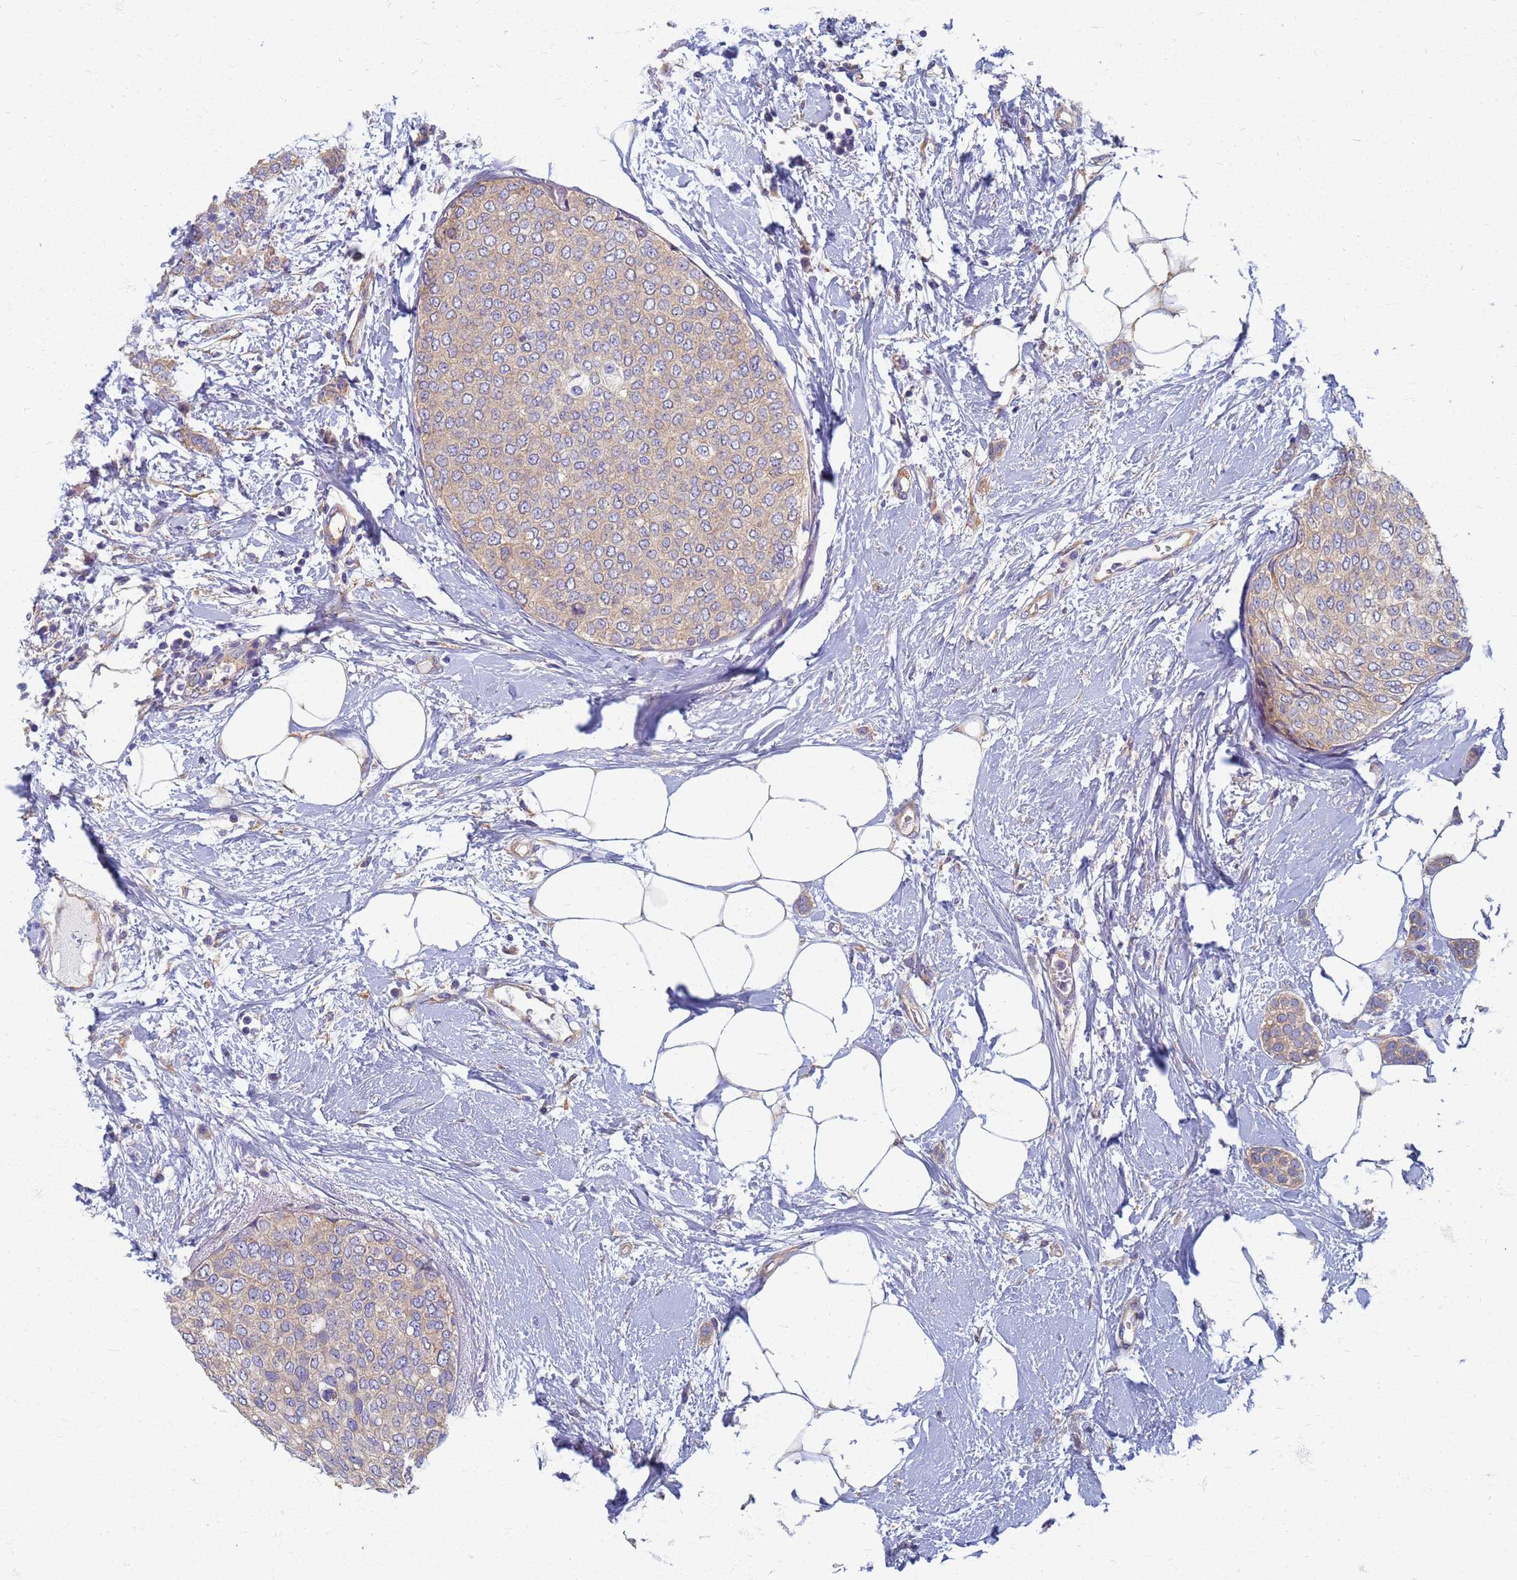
{"staining": {"intensity": "moderate", "quantity": ">75%", "location": "cytoplasmic/membranous"}, "tissue": "breast cancer", "cell_type": "Tumor cells", "image_type": "cancer", "snomed": [{"axis": "morphology", "description": "Duct carcinoma"}, {"axis": "topography", "description": "Breast"}], "caption": "DAB immunohistochemical staining of breast cancer displays moderate cytoplasmic/membranous protein positivity in approximately >75% of tumor cells.", "gene": "EEA1", "patient": {"sex": "female", "age": 72}}